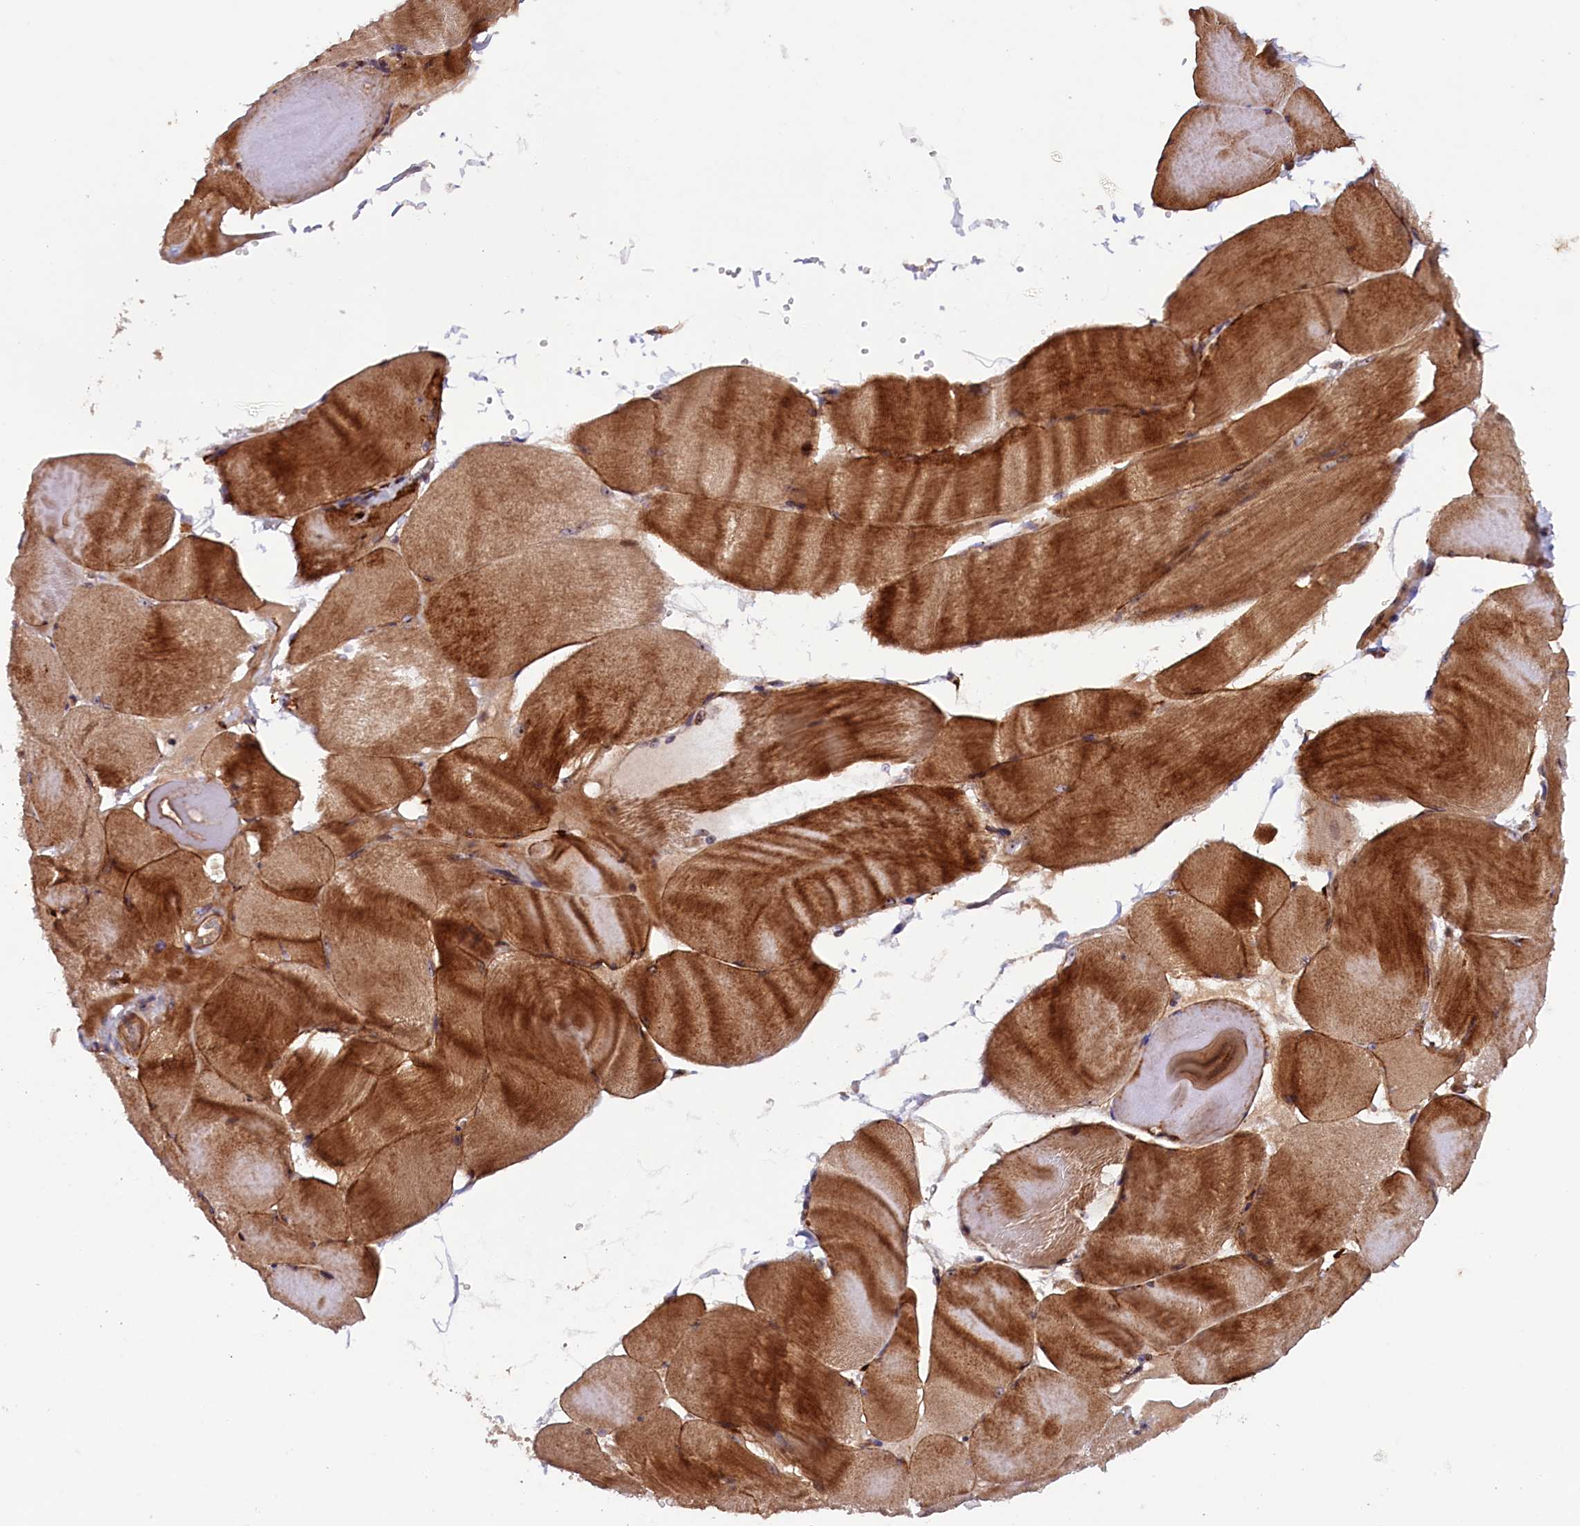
{"staining": {"intensity": "strong", "quantity": ">75%", "location": "cytoplasmic/membranous"}, "tissue": "skeletal muscle", "cell_type": "Myocytes", "image_type": "normal", "snomed": [{"axis": "morphology", "description": "Normal tissue, NOS"}, {"axis": "morphology", "description": "Basal cell carcinoma"}, {"axis": "topography", "description": "Skeletal muscle"}], "caption": "Benign skeletal muscle reveals strong cytoplasmic/membranous staining in about >75% of myocytes Ihc stains the protein in brown and the nuclei are stained blue..", "gene": "ARRDC4", "patient": {"sex": "female", "age": 64}}